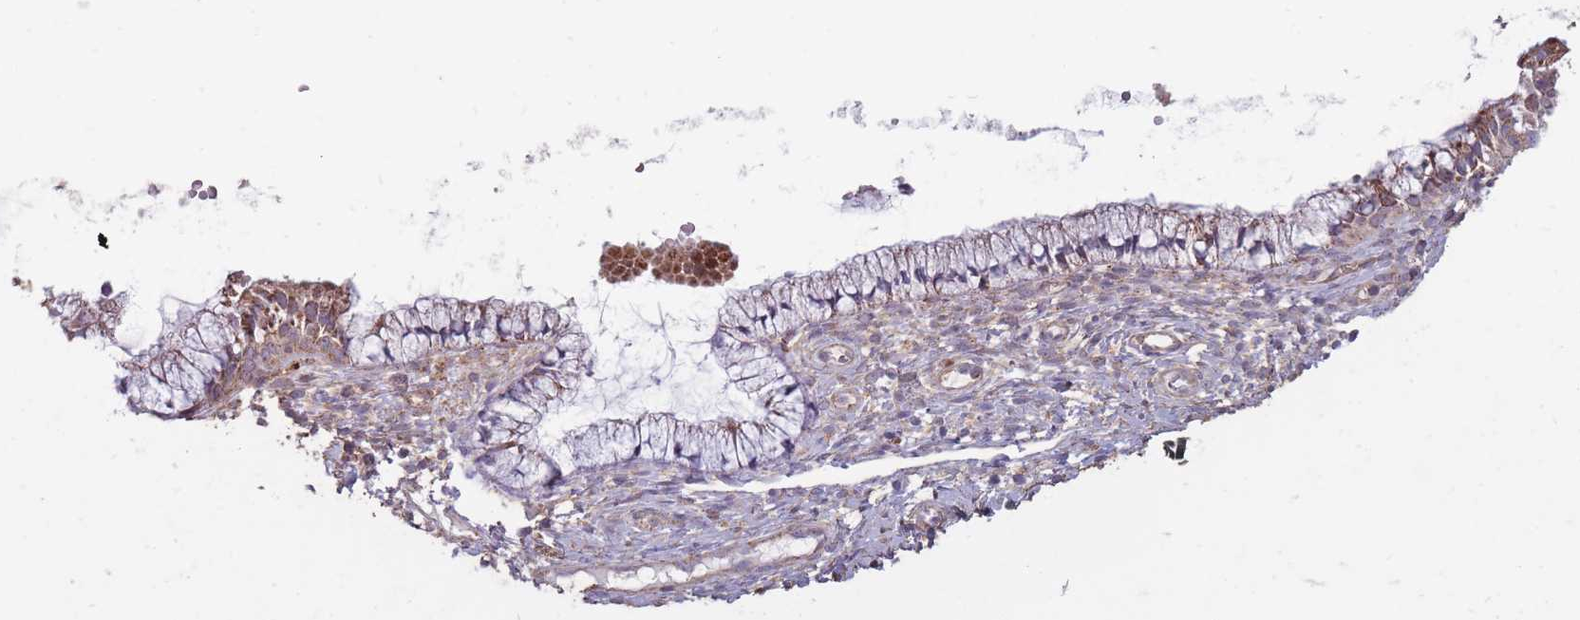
{"staining": {"intensity": "moderate", "quantity": "25%-75%", "location": "cytoplasmic/membranous"}, "tissue": "cervix", "cell_type": "Glandular cells", "image_type": "normal", "snomed": [{"axis": "morphology", "description": "Normal tissue, NOS"}, {"axis": "topography", "description": "Cervix"}], "caption": "Immunohistochemistry photomicrograph of unremarkable cervix stained for a protein (brown), which reveals medium levels of moderate cytoplasmic/membranous staining in about 25%-75% of glandular cells.", "gene": "CNOT8", "patient": {"sex": "female", "age": 36}}